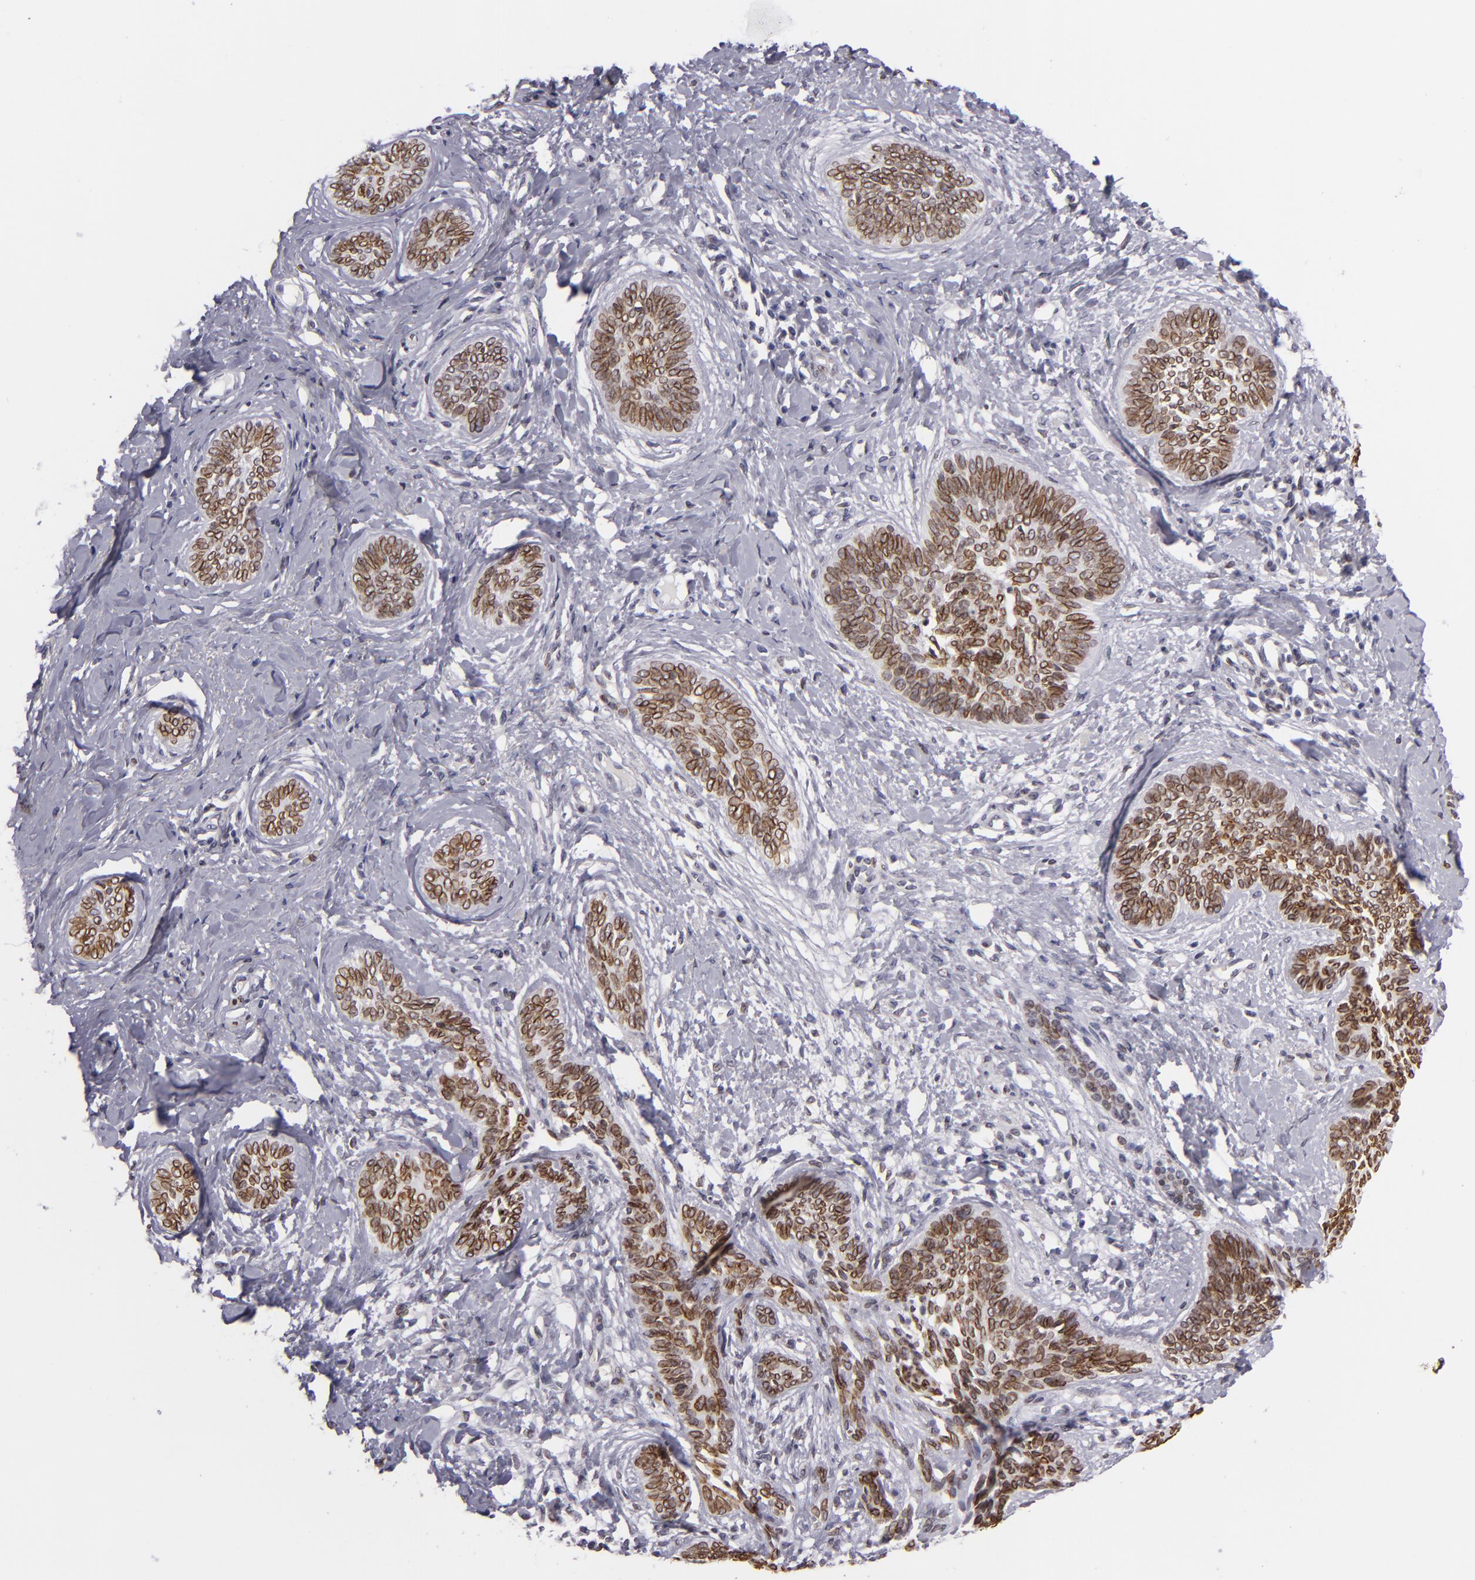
{"staining": {"intensity": "strong", "quantity": ">75%", "location": "nuclear"}, "tissue": "skin cancer", "cell_type": "Tumor cells", "image_type": "cancer", "snomed": [{"axis": "morphology", "description": "Basal cell carcinoma"}, {"axis": "topography", "description": "Skin"}], "caption": "A photomicrograph of skin cancer stained for a protein shows strong nuclear brown staining in tumor cells. (brown staining indicates protein expression, while blue staining denotes nuclei).", "gene": "EMD", "patient": {"sex": "female", "age": 81}}